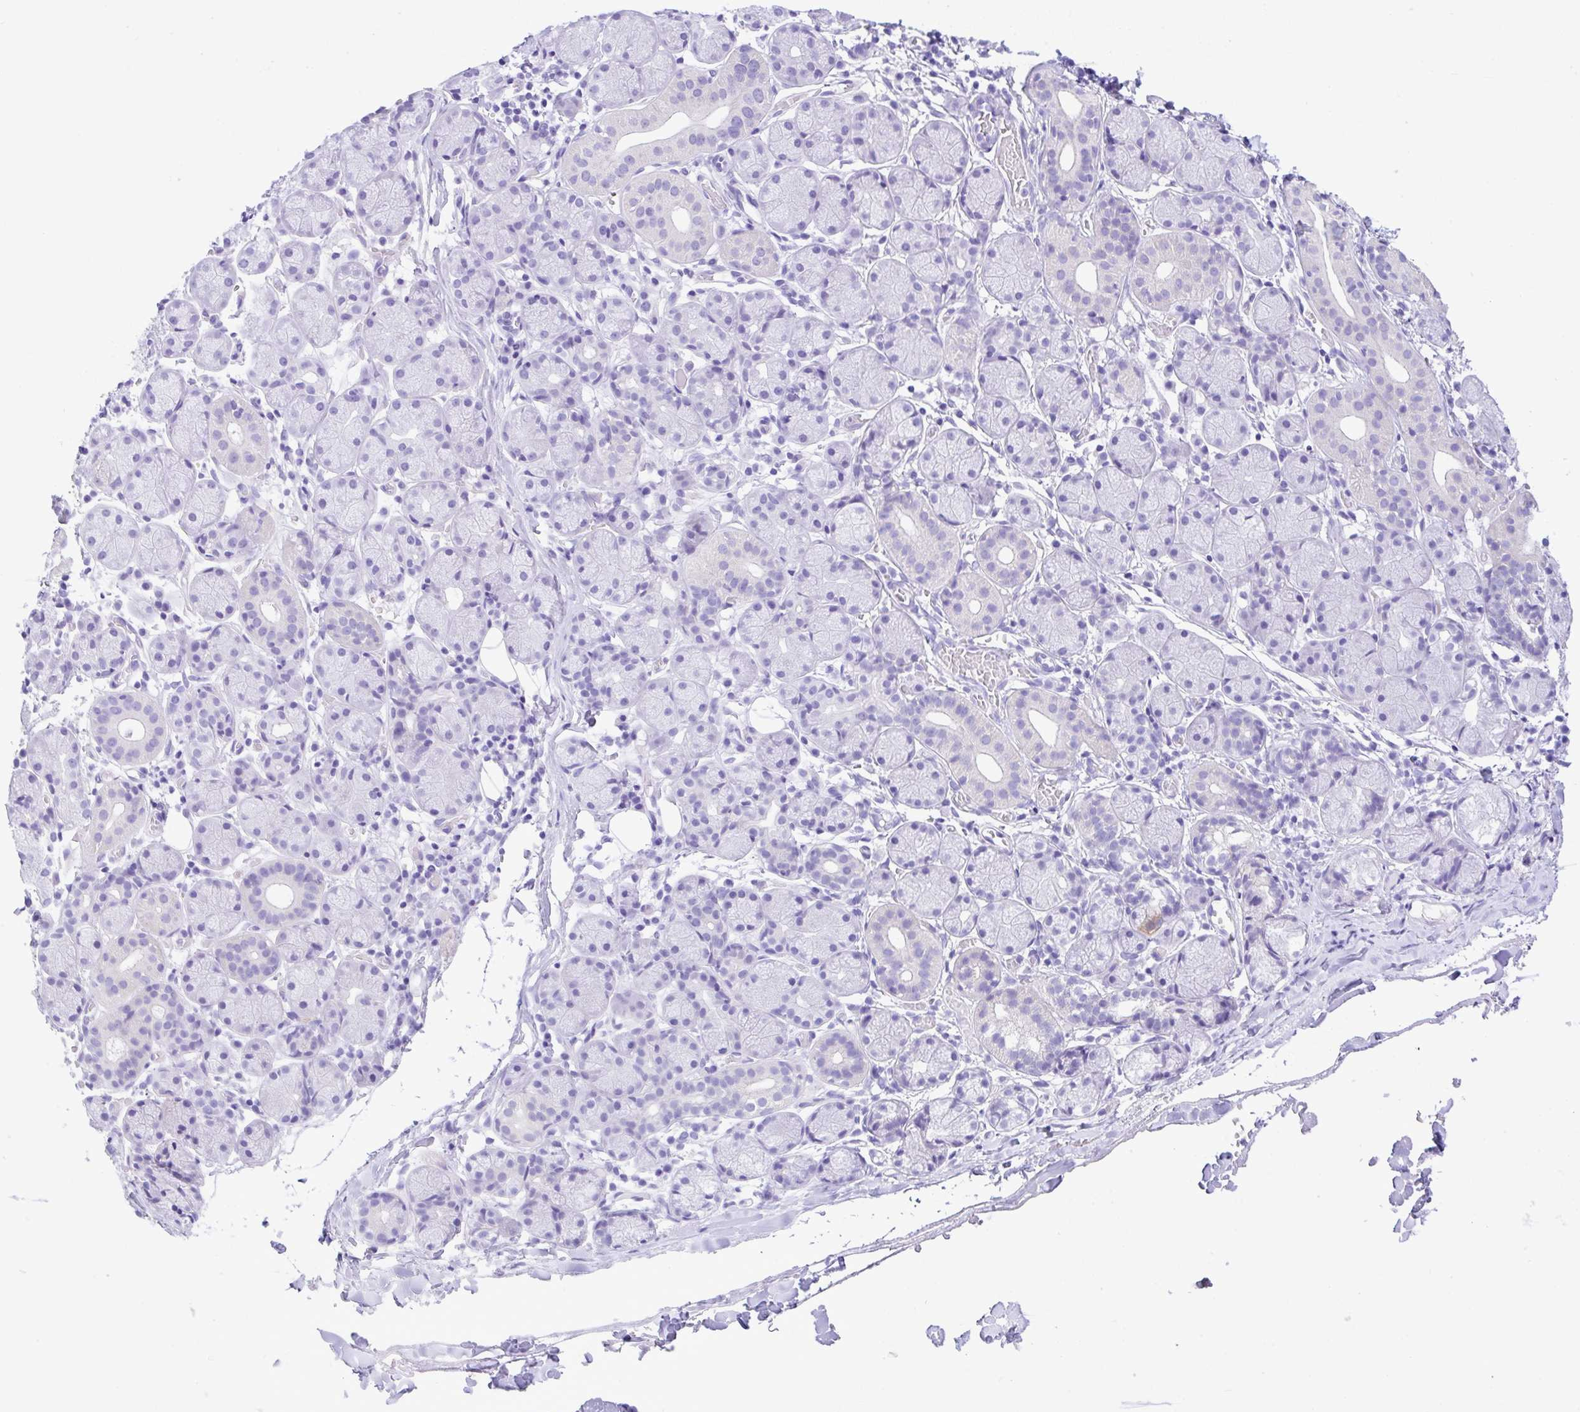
{"staining": {"intensity": "negative", "quantity": "none", "location": "none"}, "tissue": "salivary gland", "cell_type": "Glandular cells", "image_type": "normal", "snomed": [{"axis": "morphology", "description": "Normal tissue, NOS"}, {"axis": "topography", "description": "Salivary gland"}], "caption": "There is no significant expression in glandular cells of salivary gland. Nuclei are stained in blue.", "gene": "RRM2", "patient": {"sex": "female", "age": 24}}